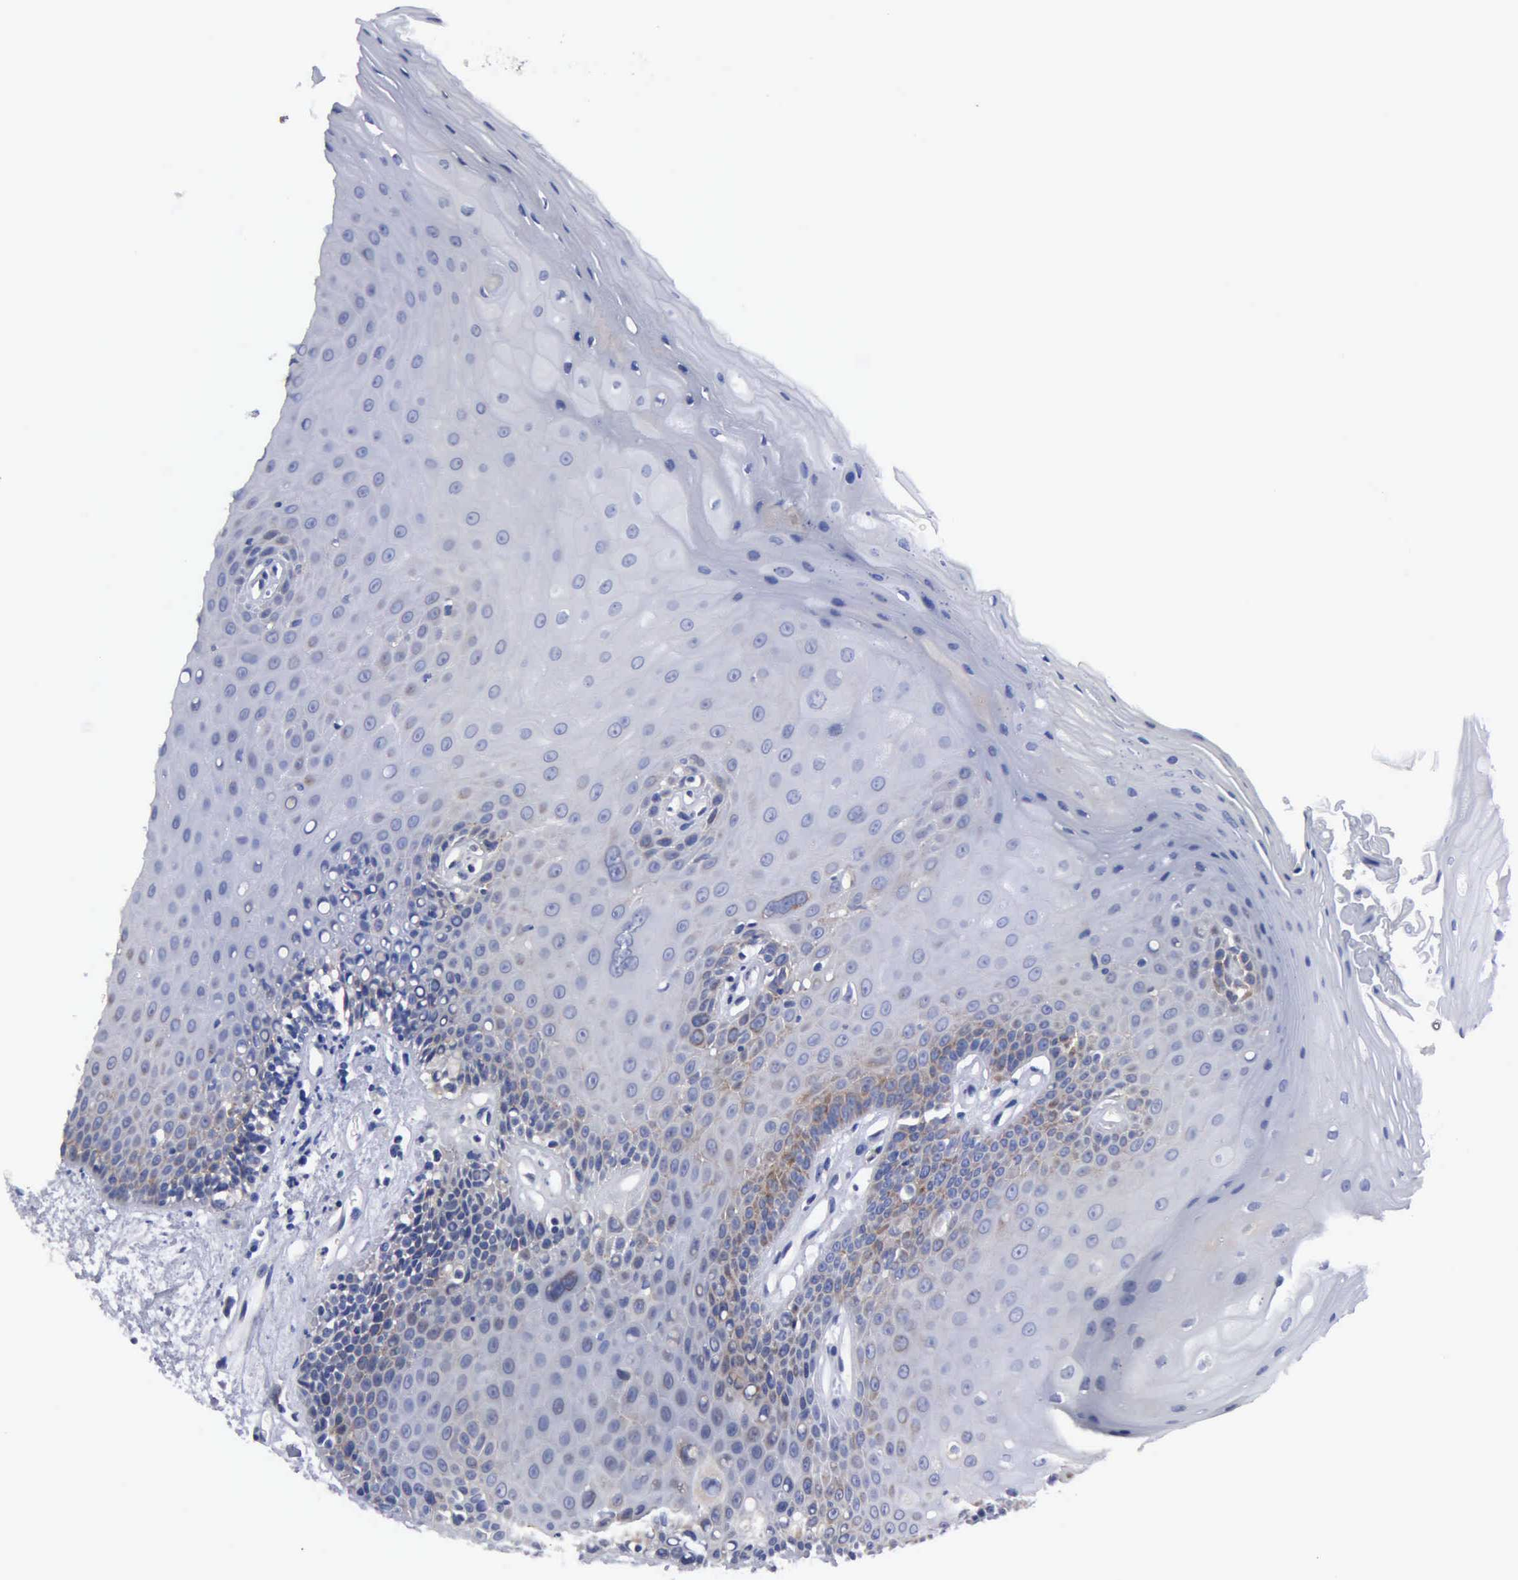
{"staining": {"intensity": "moderate", "quantity": "<25%", "location": "cytoplasmic/membranous"}, "tissue": "oral mucosa", "cell_type": "Squamous epithelial cells", "image_type": "normal", "snomed": [{"axis": "morphology", "description": "Normal tissue, NOS"}, {"axis": "topography", "description": "Oral tissue"}], "caption": "Squamous epithelial cells reveal low levels of moderate cytoplasmic/membranous positivity in approximately <25% of cells in benign human oral mucosa.", "gene": "TXLNG", "patient": {"sex": "female", "age": 79}}